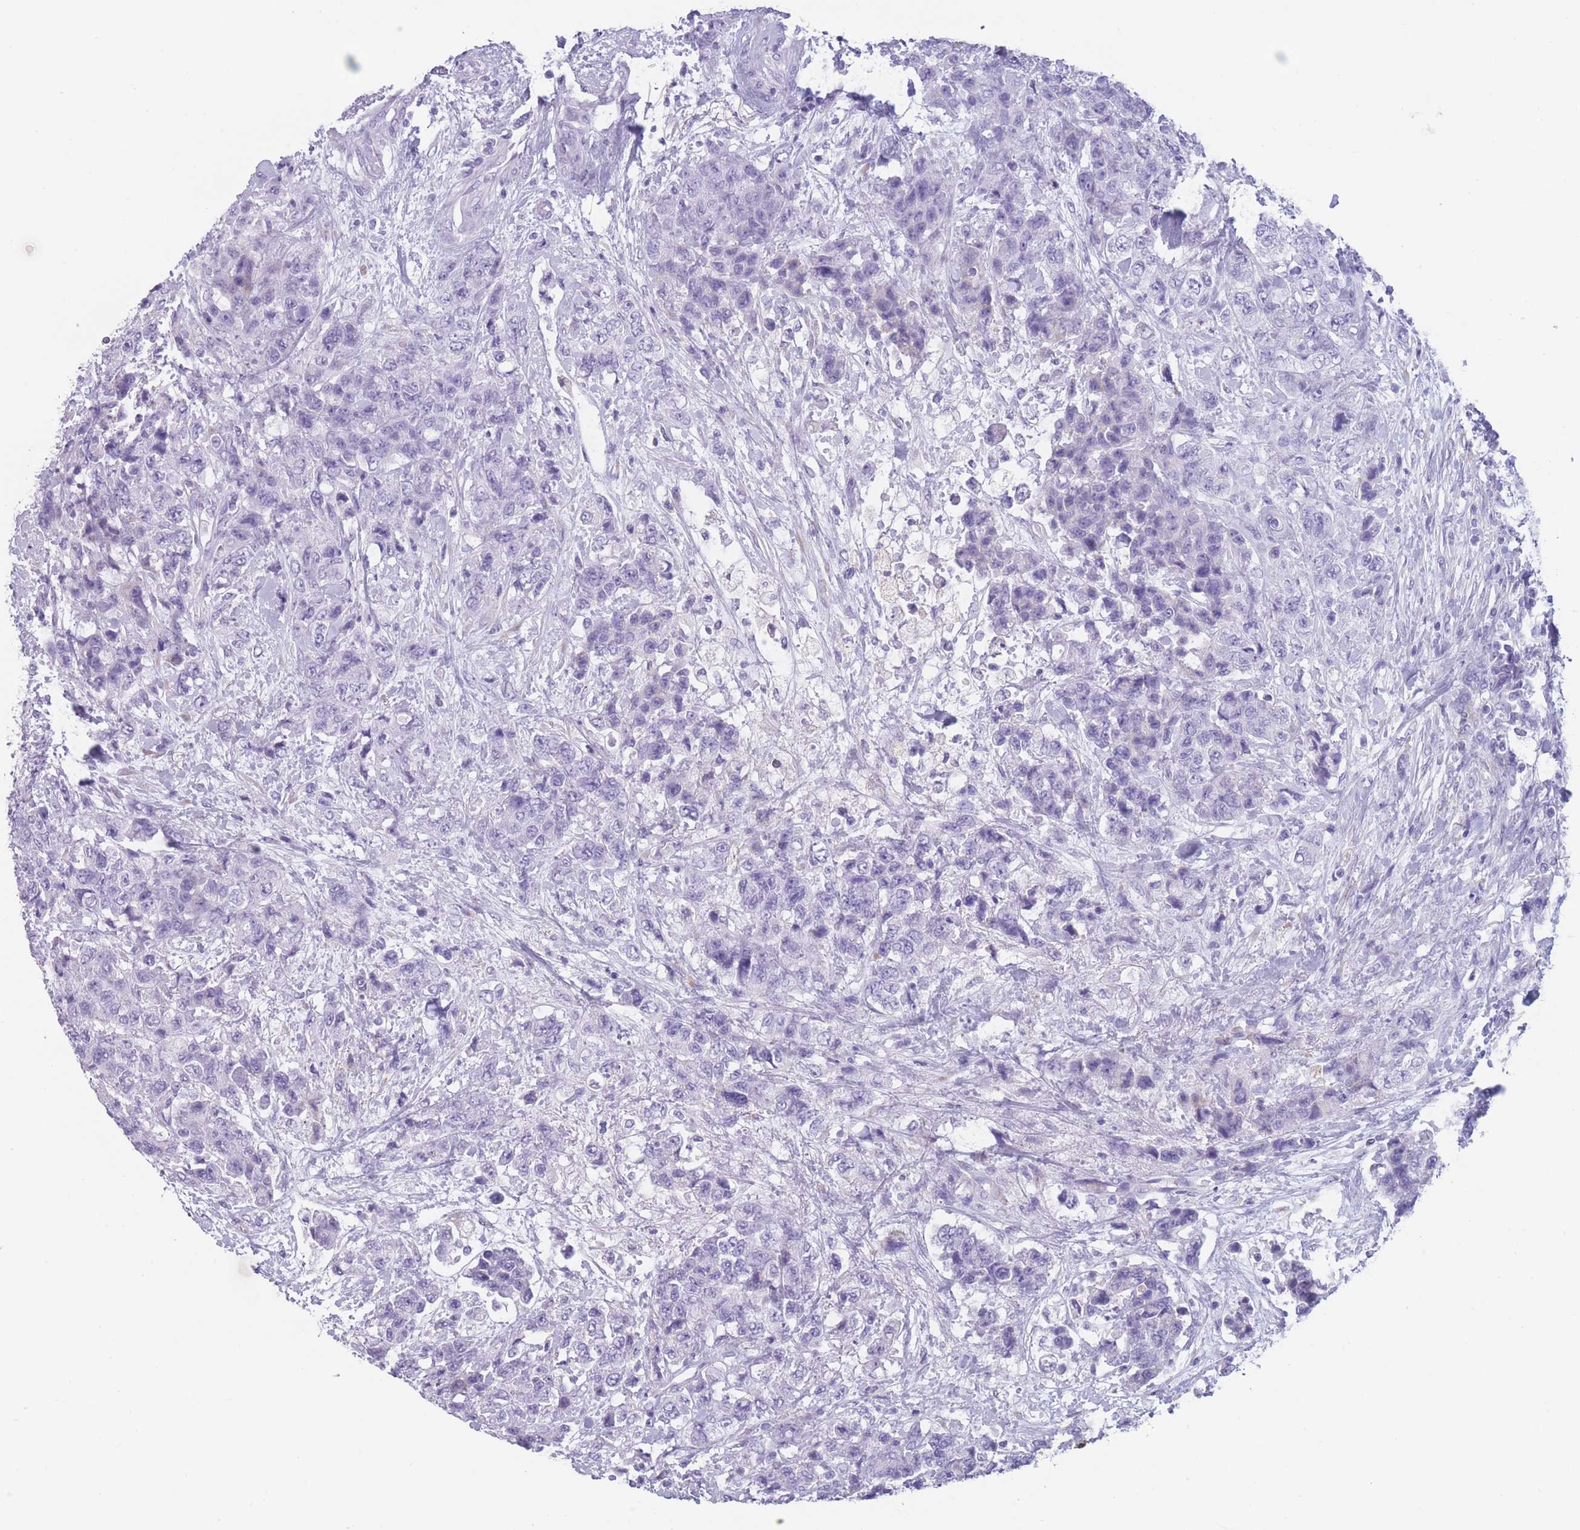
{"staining": {"intensity": "negative", "quantity": "none", "location": "none"}, "tissue": "urothelial cancer", "cell_type": "Tumor cells", "image_type": "cancer", "snomed": [{"axis": "morphology", "description": "Urothelial carcinoma, High grade"}, {"axis": "topography", "description": "Urinary bladder"}], "caption": "An IHC micrograph of urothelial cancer is shown. There is no staining in tumor cells of urothelial cancer.", "gene": "COL27A1", "patient": {"sex": "female", "age": 78}}